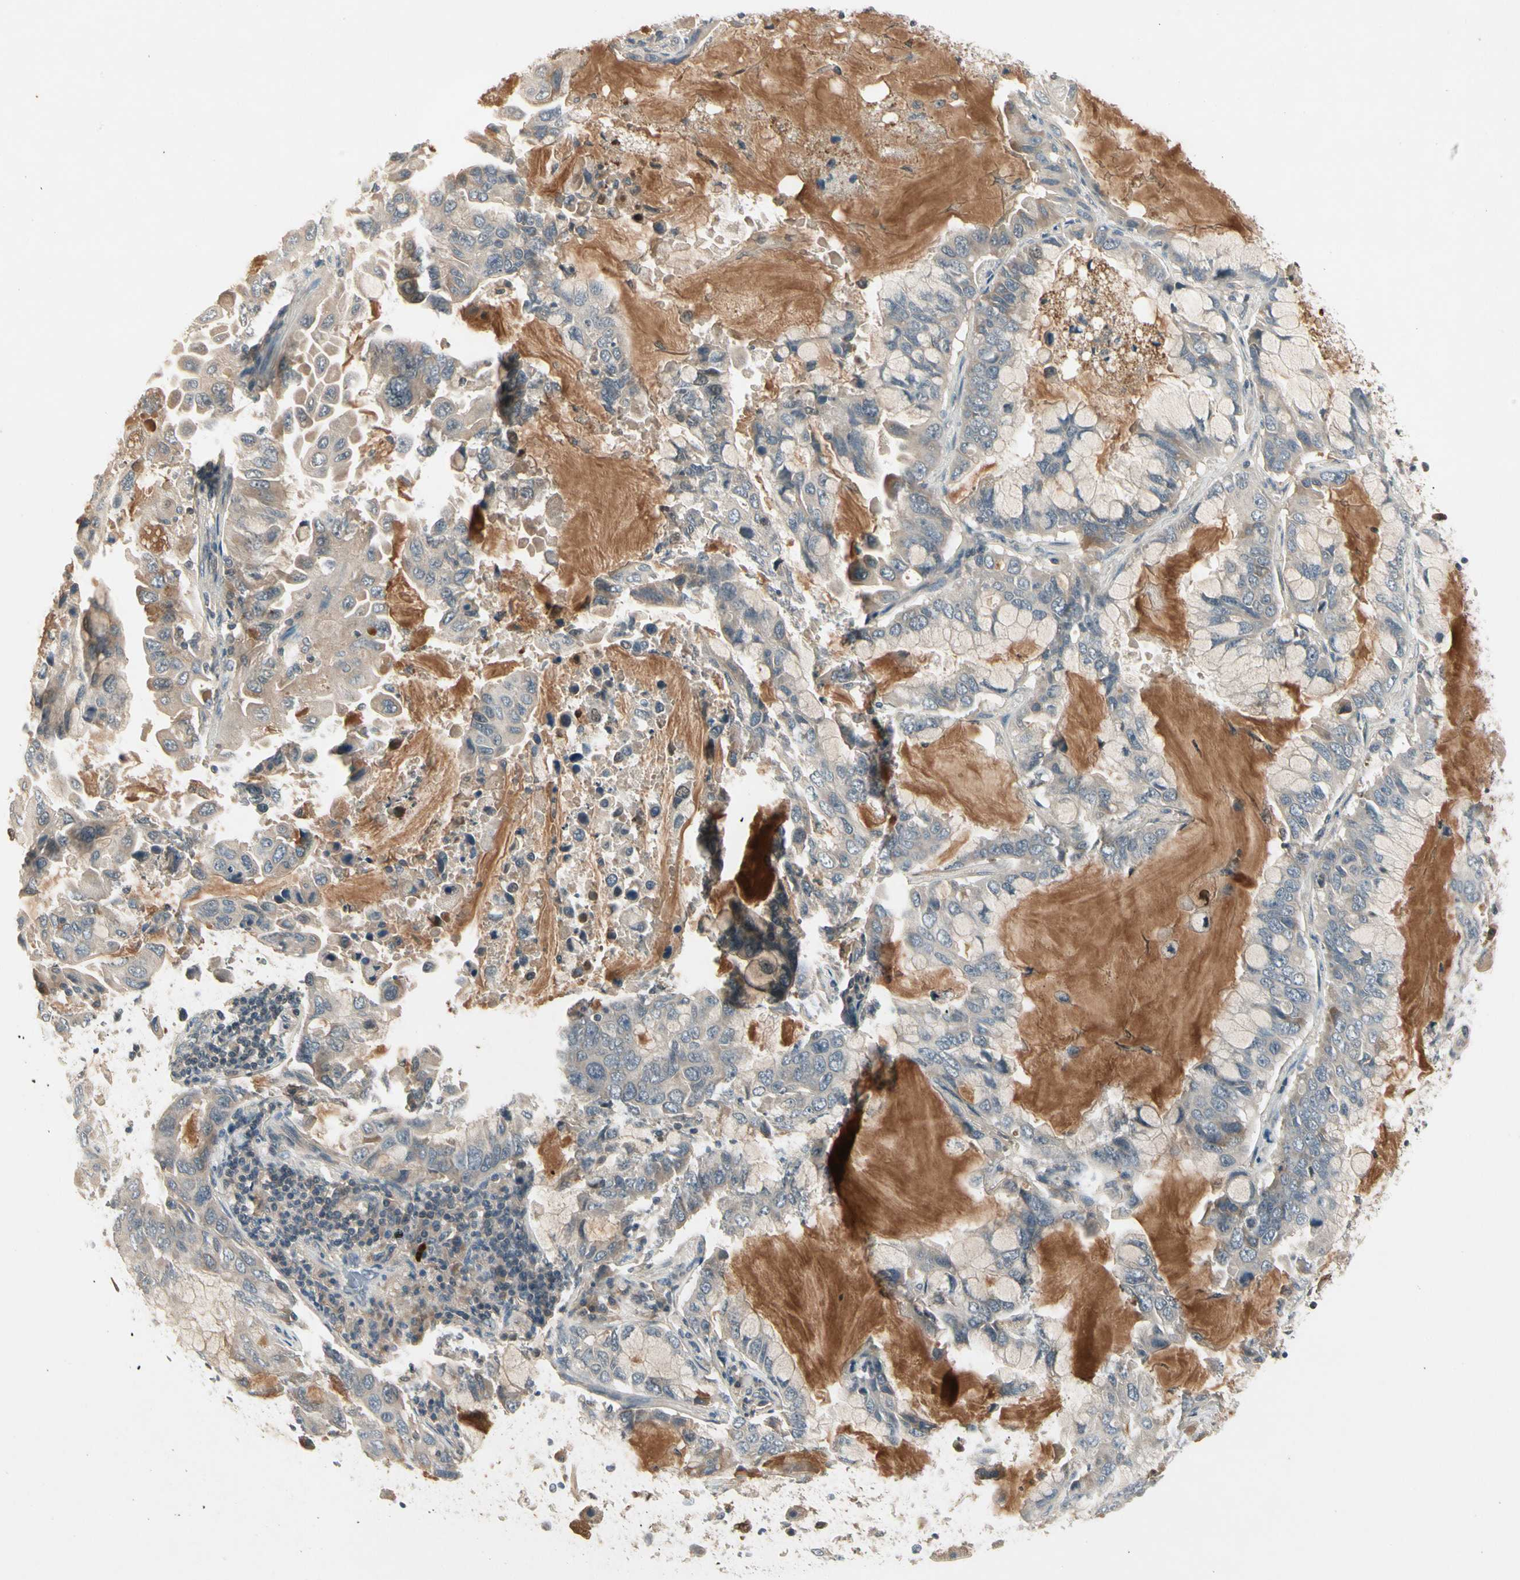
{"staining": {"intensity": "weak", "quantity": "25%-75%", "location": "cytoplasmic/membranous"}, "tissue": "lung cancer", "cell_type": "Tumor cells", "image_type": "cancer", "snomed": [{"axis": "morphology", "description": "Adenocarcinoma, NOS"}, {"axis": "topography", "description": "Lung"}], "caption": "Lung adenocarcinoma tissue reveals weak cytoplasmic/membranous staining in about 25%-75% of tumor cells, visualized by immunohistochemistry.", "gene": "CCL4", "patient": {"sex": "male", "age": 64}}